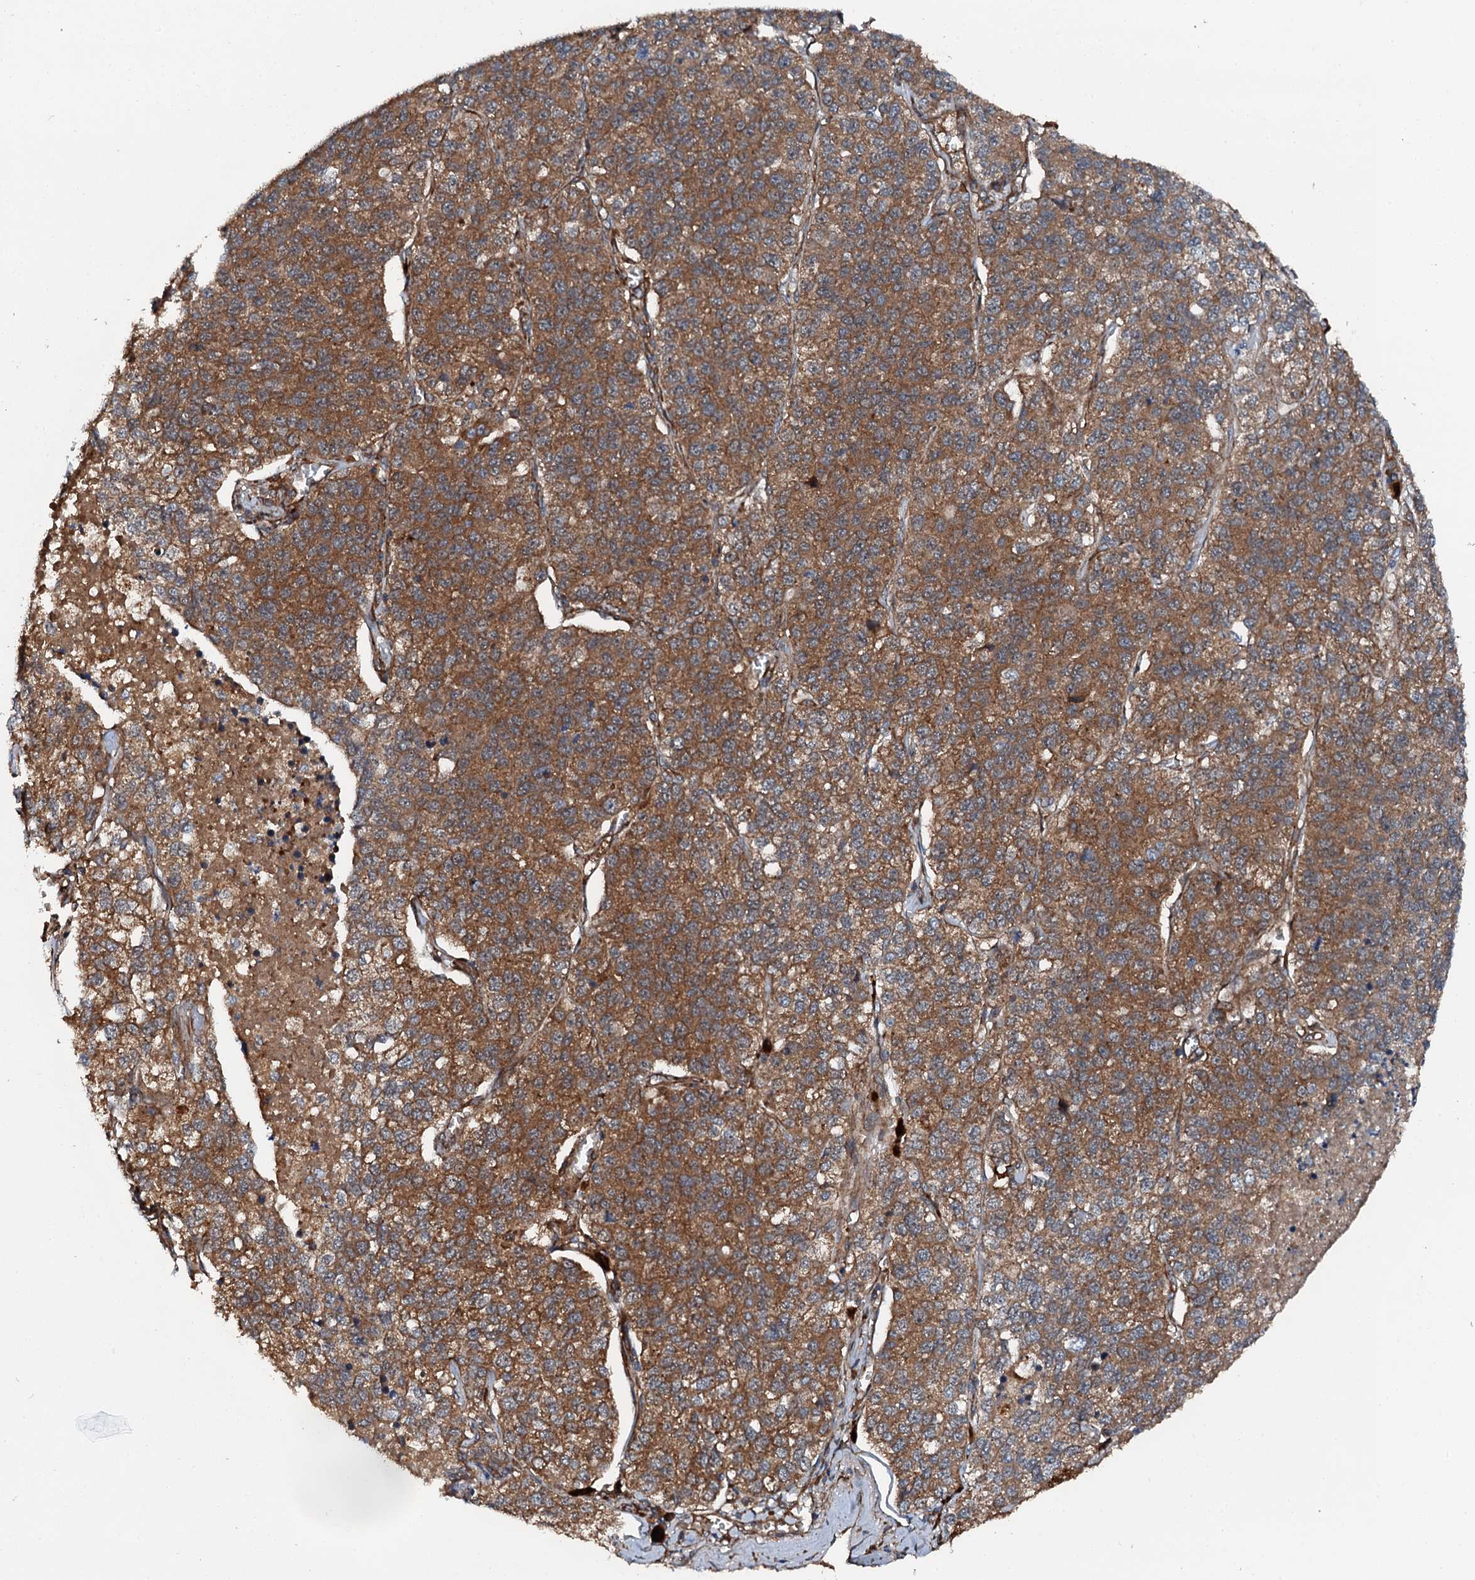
{"staining": {"intensity": "moderate", "quantity": ">75%", "location": "cytoplasmic/membranous"}, "tissue": "lung cancer", "cell_type": "Tumor cells", "image_type": "cancer", "snomed": [{"axis": "morphology", "description": "Adenocarcinoma, NOS"}, {"axis": "topography", "description": "Lung"}], "caption": "This histopathology image demonstrates IHC staining of adenocarcinoma (lung), with medium moderate cytoplasmic/membranous positivity in approximately >75% of tumor cells.", "gene": "FLYWCH1", "patient": {"sex": "male", "age": 49}}